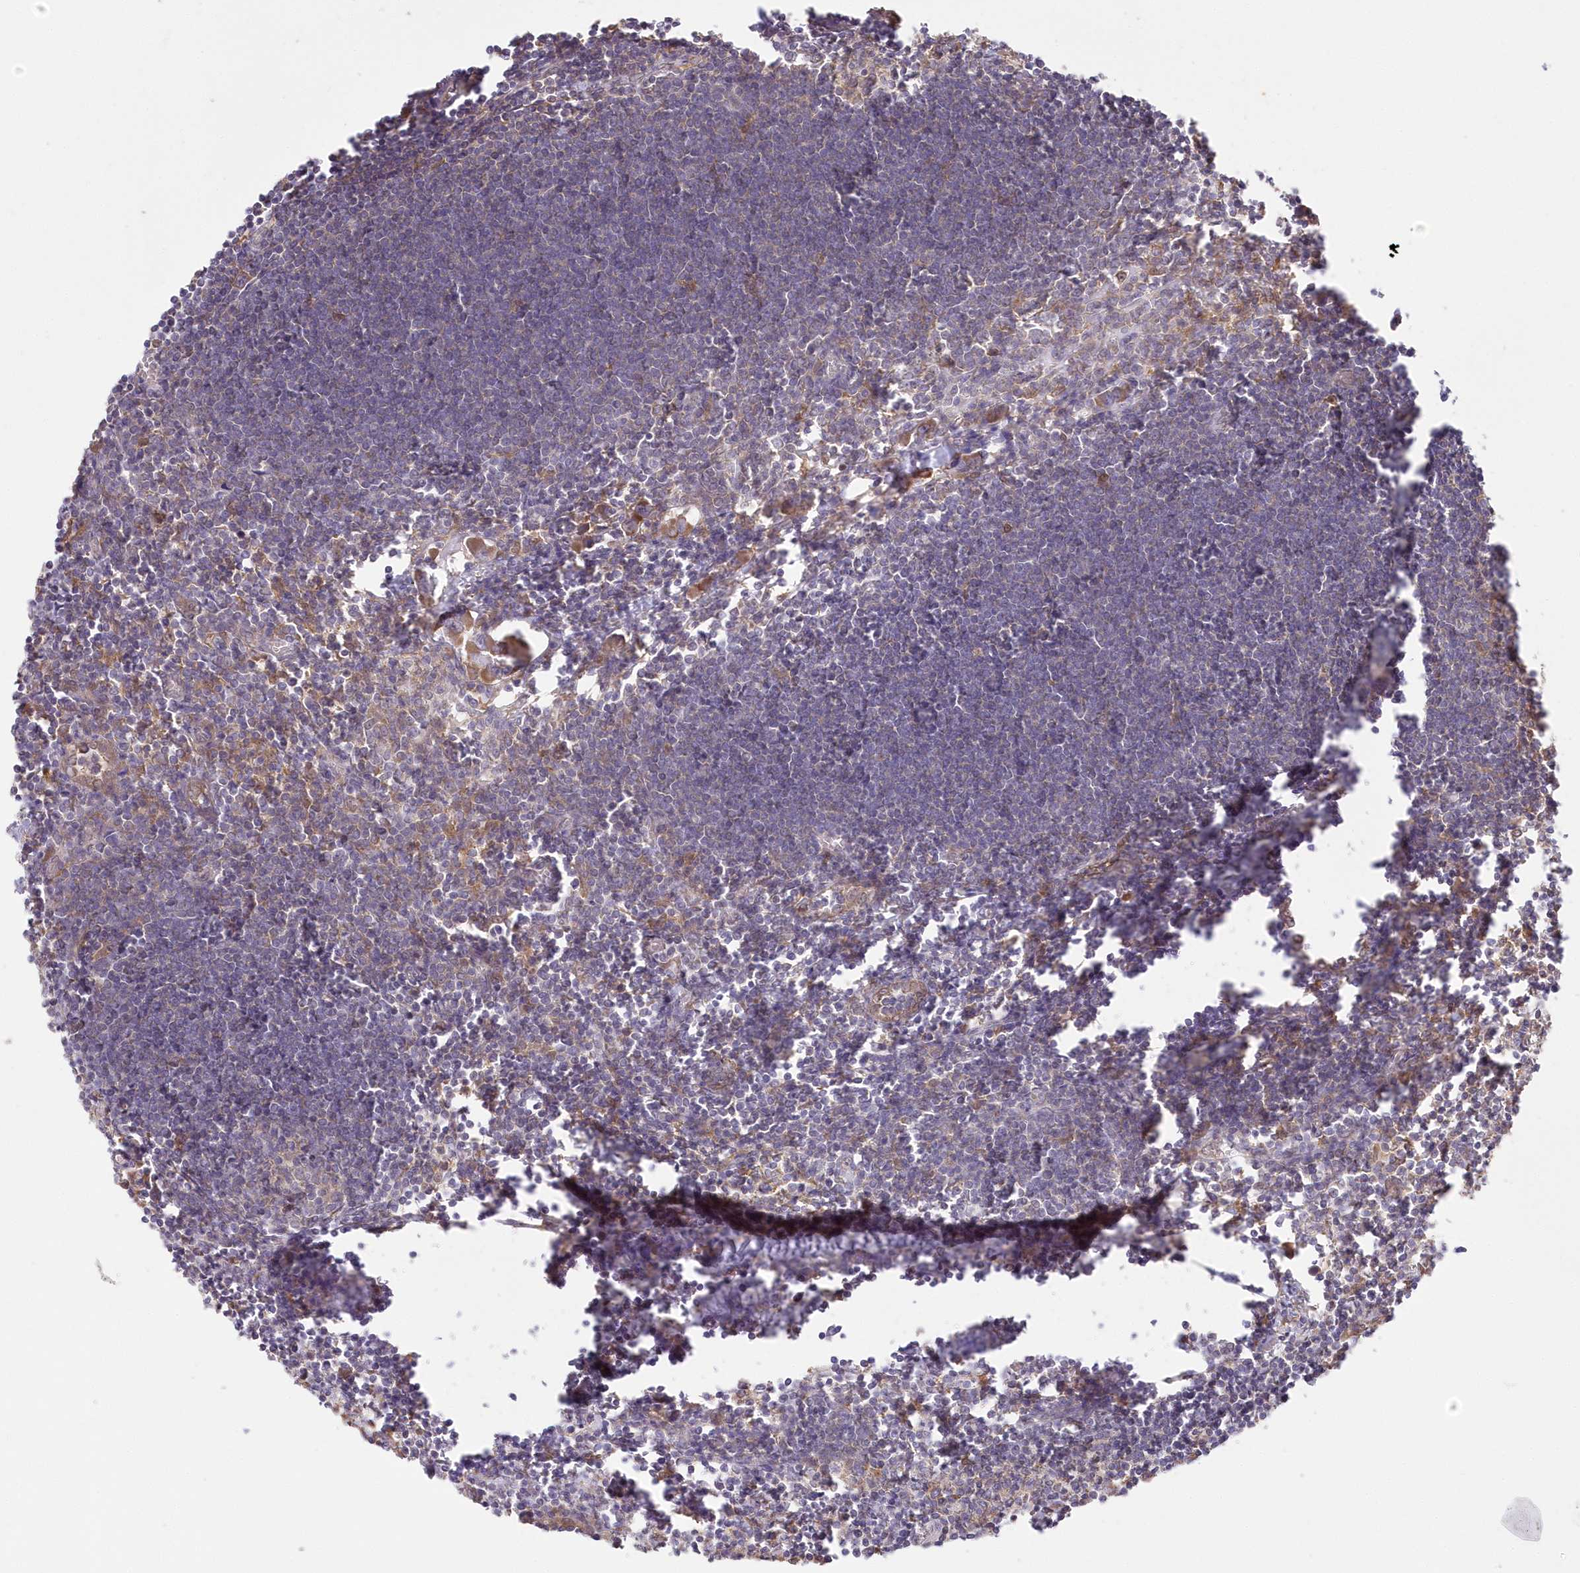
{"staining": {"intensity": "moderate", "quantity": ">75%", "location": "cytoplasmic/membranous"}, "tissue": "lymph node", "cell_type": "Germinal center cells", "image_type": "normal", "snomed": [{"axis": "morphology", "description": "Normal tissue, NOS"}, {"axis": "morphology", "description": "Malignant melanoma, Metastatic site"}, {"axis": "topography", "description": "Lymph node"}], "caption": "Moderate cytoplasmic/membranous protein positivity is present in about >75% of germinal center cells in lymph node. The staining was performed using DAB, with brown indicating positive protein expression. Nuclei are stained blue with hematoxylin.", "gene": "RNPEP", "patient": {"sex": "male", "age": 41}}